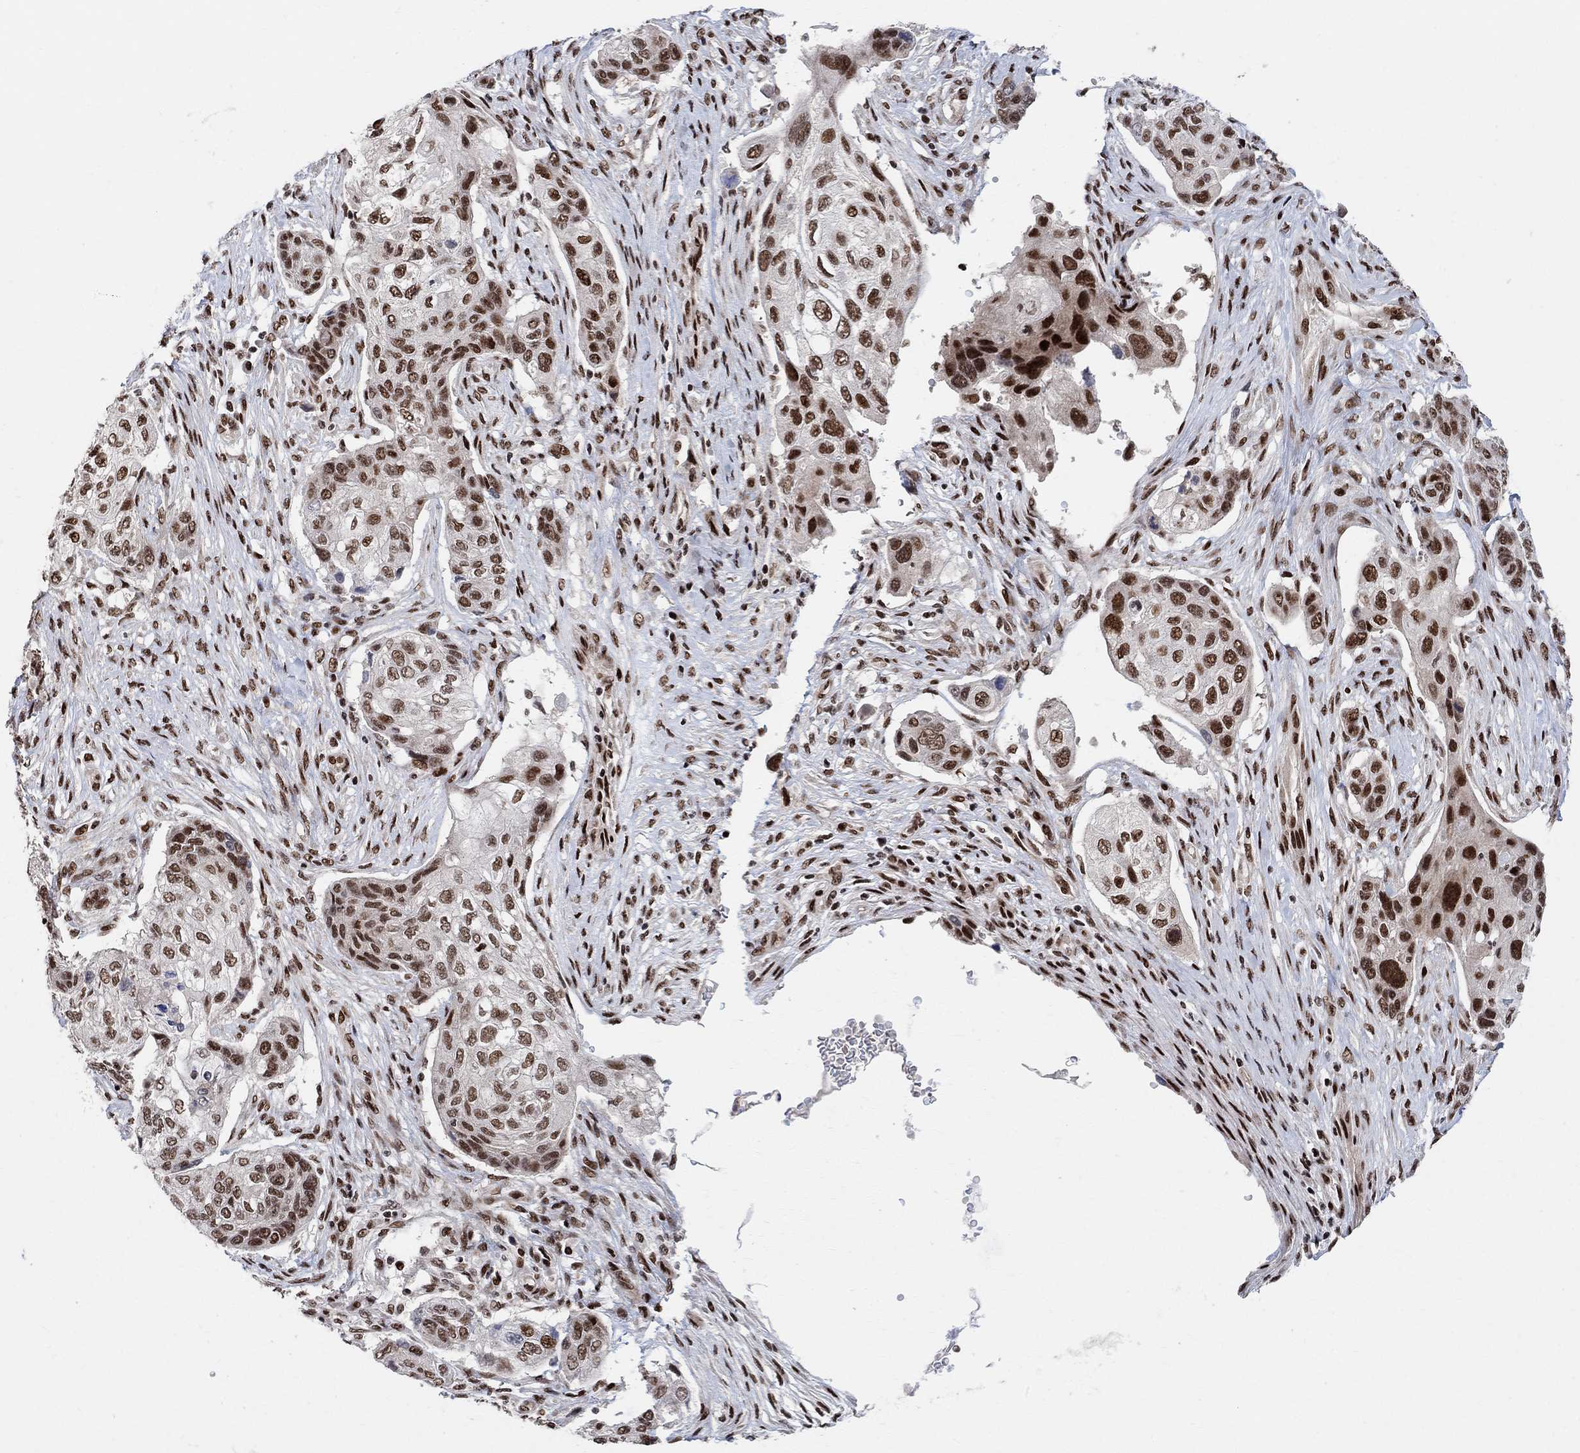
{"staining": {"intensity": "strong", "quantity": ">75%", "location": "nuclear"}, "tissue": "lung cancer", "cell_type": "Tumor cells", "image_type": "cancer", "snomed": [{"axis": "morphology", "description": "Normal tissue, NOS"}, {"axis": "morphology", "description": "Squamous cell carcinoma, NOS"}, {"axis": "topography", "description": "Bronchus"}, {"axis": "topography", "description": "Lung"}], "caption": "A micrograph showing strong nuclear expression in about >75% of tumor cells in lung cancer, as visualized by brown immunohistochemical staining.", "gene": "E4F1", "patient": {"sex": "male", "age": 69}}